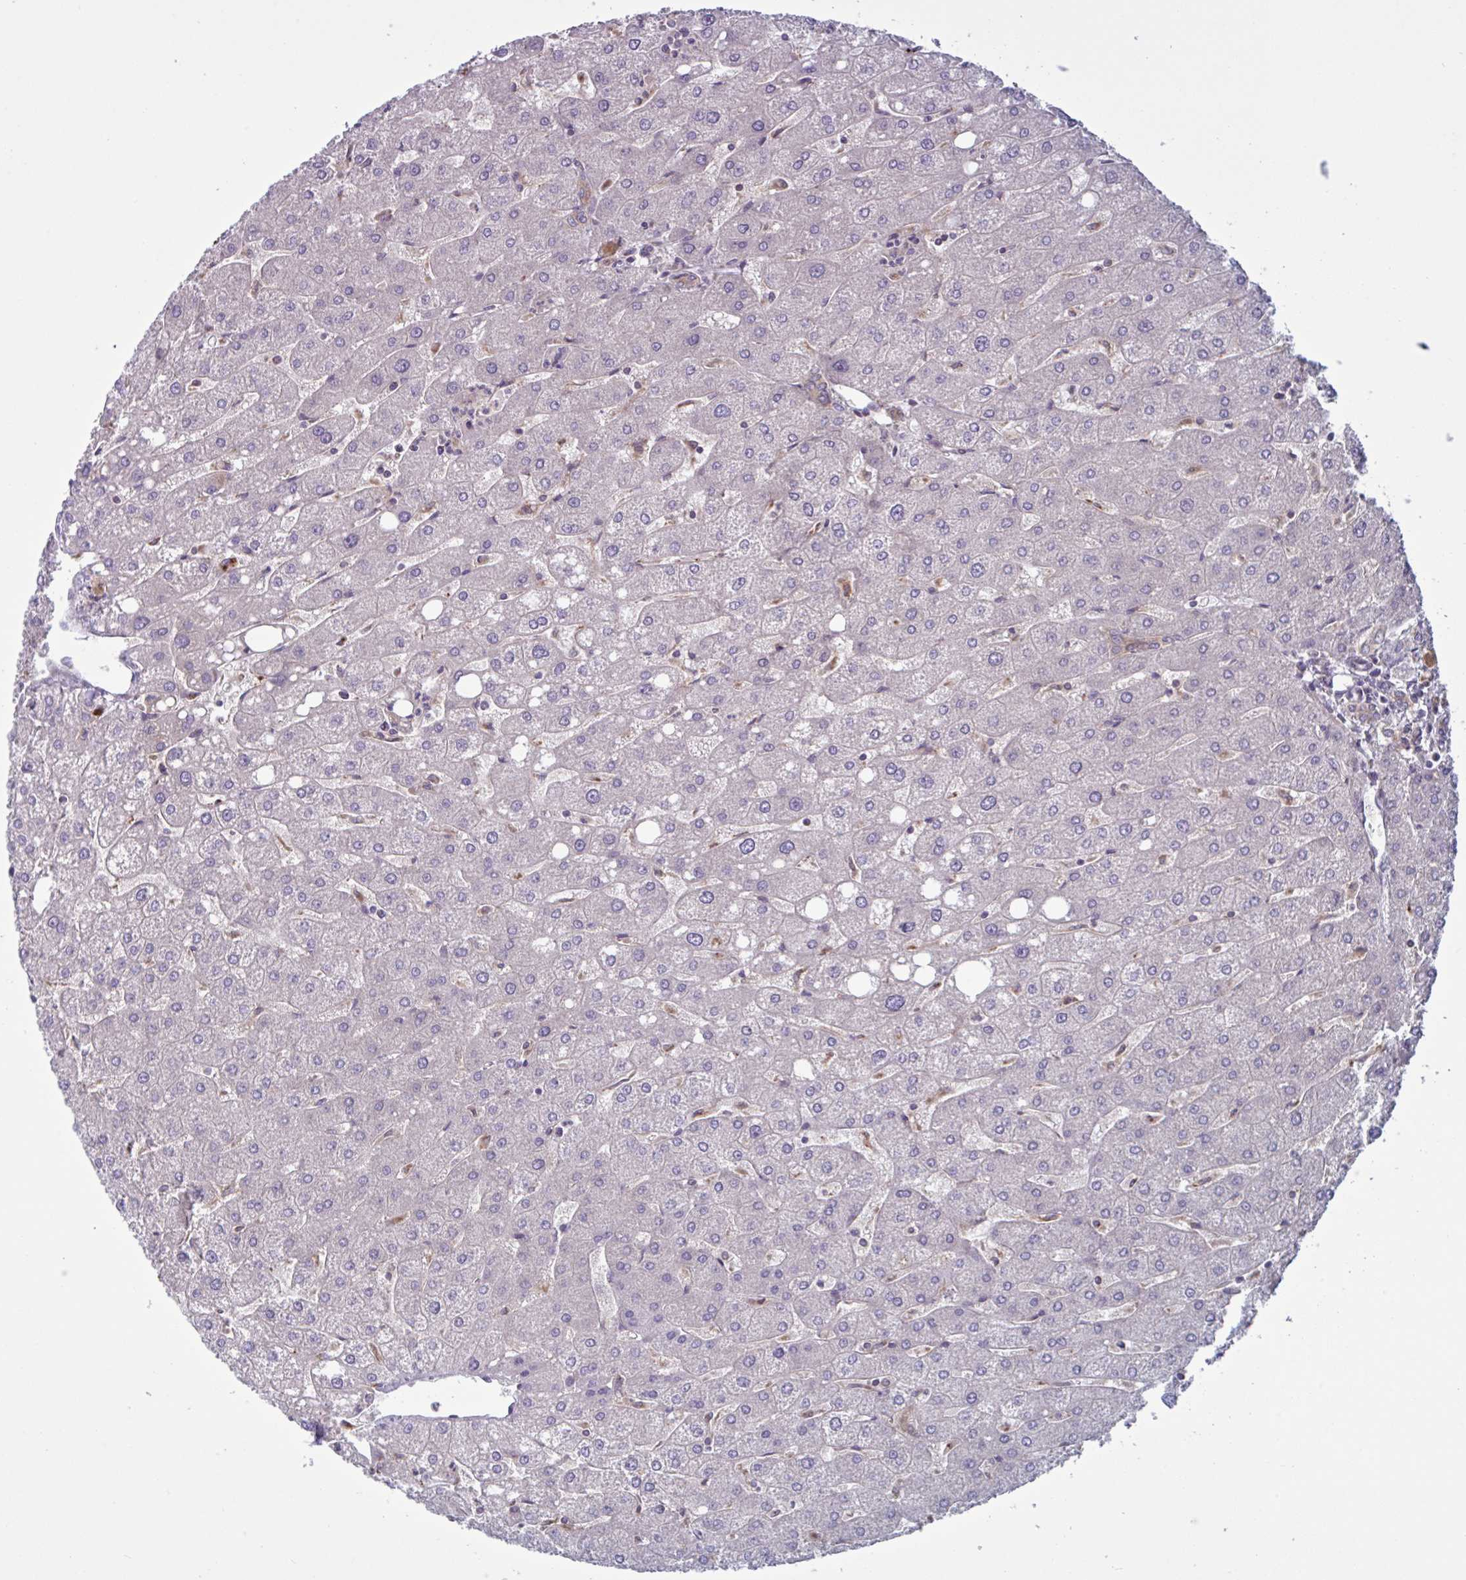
{"staining": {"intensity": "moderate", "quantity": ">75%", "location": "cytoplasmic/membranous"}, "tissue": "liver", "cell_type": "Cholangiocytes", "image_type": "normal", "snomed": [{"axis": "morphology", "description": "Normal tissue, NOS"}, {"axis": "topography", "description": "Liver"}], "caption": "Liver was stained to show a protein in brown. There is medium levels of moderate cytoplasmic/membranous positivity in approximately >75% of cholangiocytes. (DAB = brown stain, brightfield microscopy at high magnification).", "gene": "GLTP", "patient": {"sex": "male", "age": 67}}